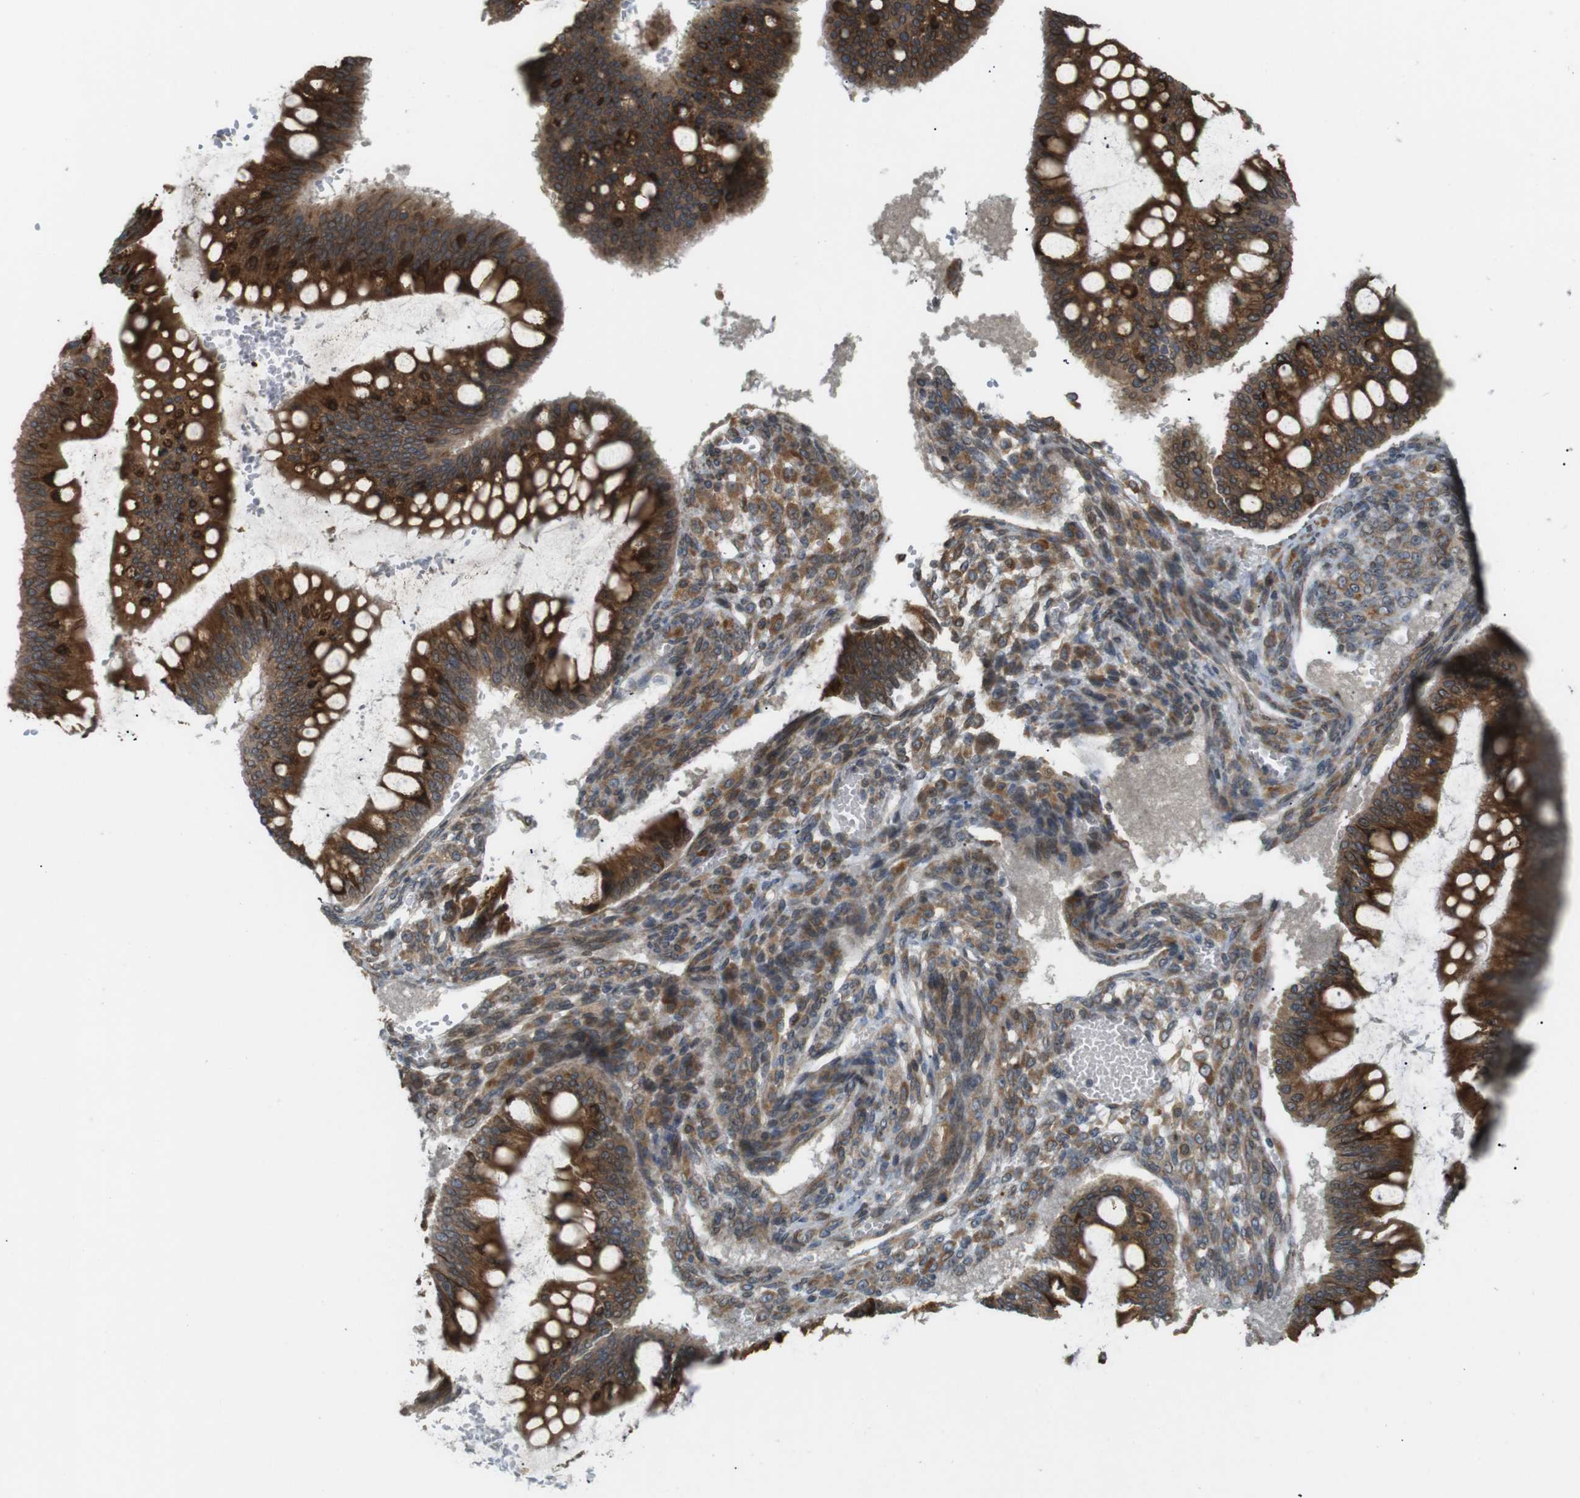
{"staining": {"intensity": "strong", "quantity": ">75%", "location": "cytoplasmic/membranous"}, "tissue": "ovarian cancer", "cell_type": "Tumor cells", "image_type": "cancer", "snomed": [{"axis": "morphology", "description": "Cystadenocarcinoma, mucinous, NOS"}, {"axis": "topography", "description": "Ovary"}], "caption": "An immunohistochemistry micrograph of tumor tissue is shown. Protein staining in brown shows strong cytoplasmic/membranous positivity in mucinous cystadenocarcinoma (ovarian) within tumor cells.", "gene": "TMED4", "patient": {"sex": "female", "age": 73}}